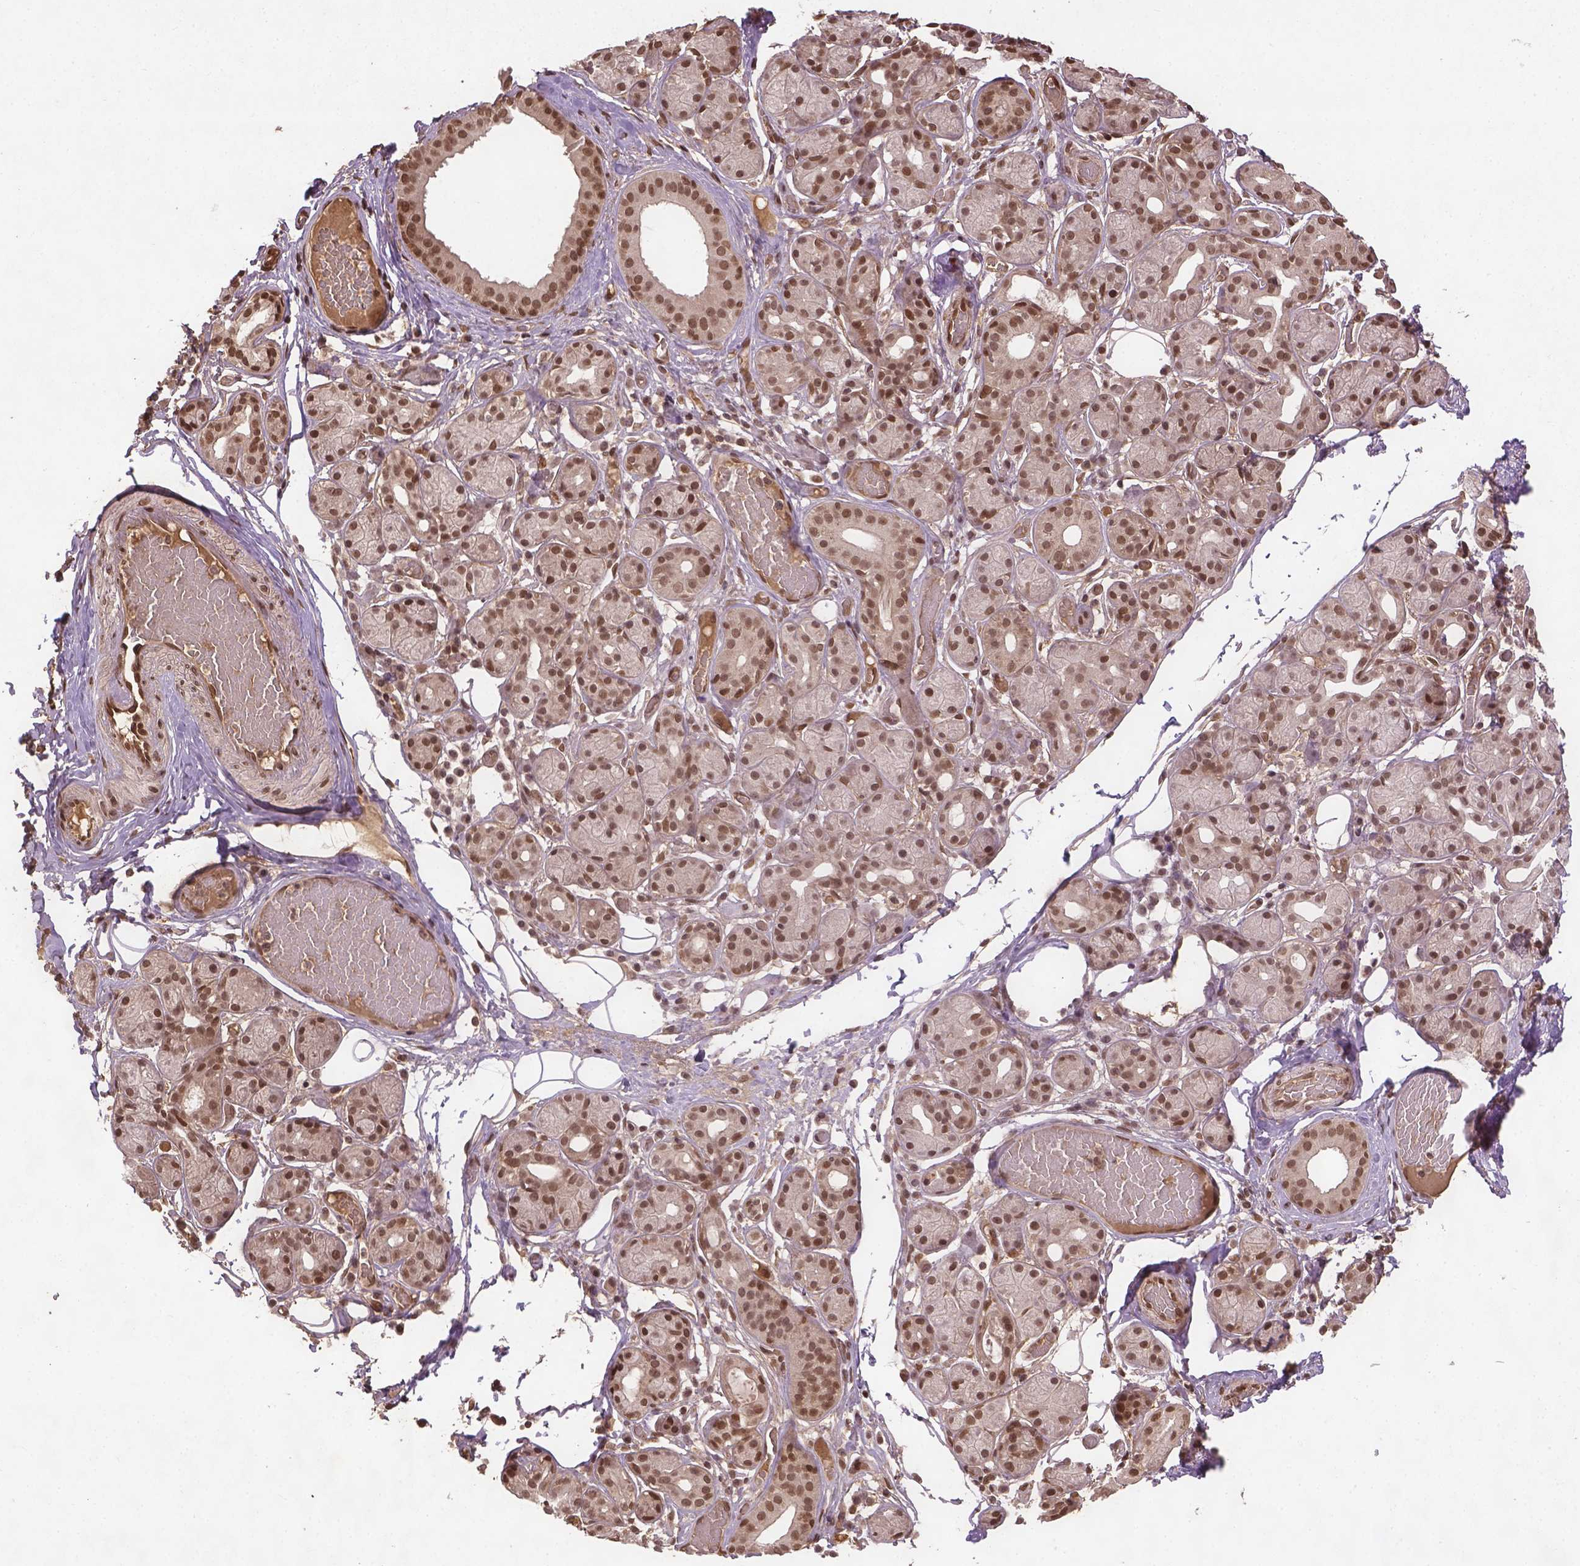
{"staining": {"intensity": "moderate", "quantity": ">75%", "location": "nuclear"}, "tissue": "salivary gland", "cell_type": "Glandular cells", "image_type": "normal", "snomed": [{"axis": "morphology", "description": "Normal tissue, NOS"}, {"axis": "topography", "description": "Salivary gland"}, {"axis": "topography", "description": "Peripheral nerve tissue"}], "caption": "Moderate nuclear positivity is identified in about >75% of glandular cells in unremarkable salivary gland.", "gene": "BANF1", "patient": {"sex": "male", "age": 71}}